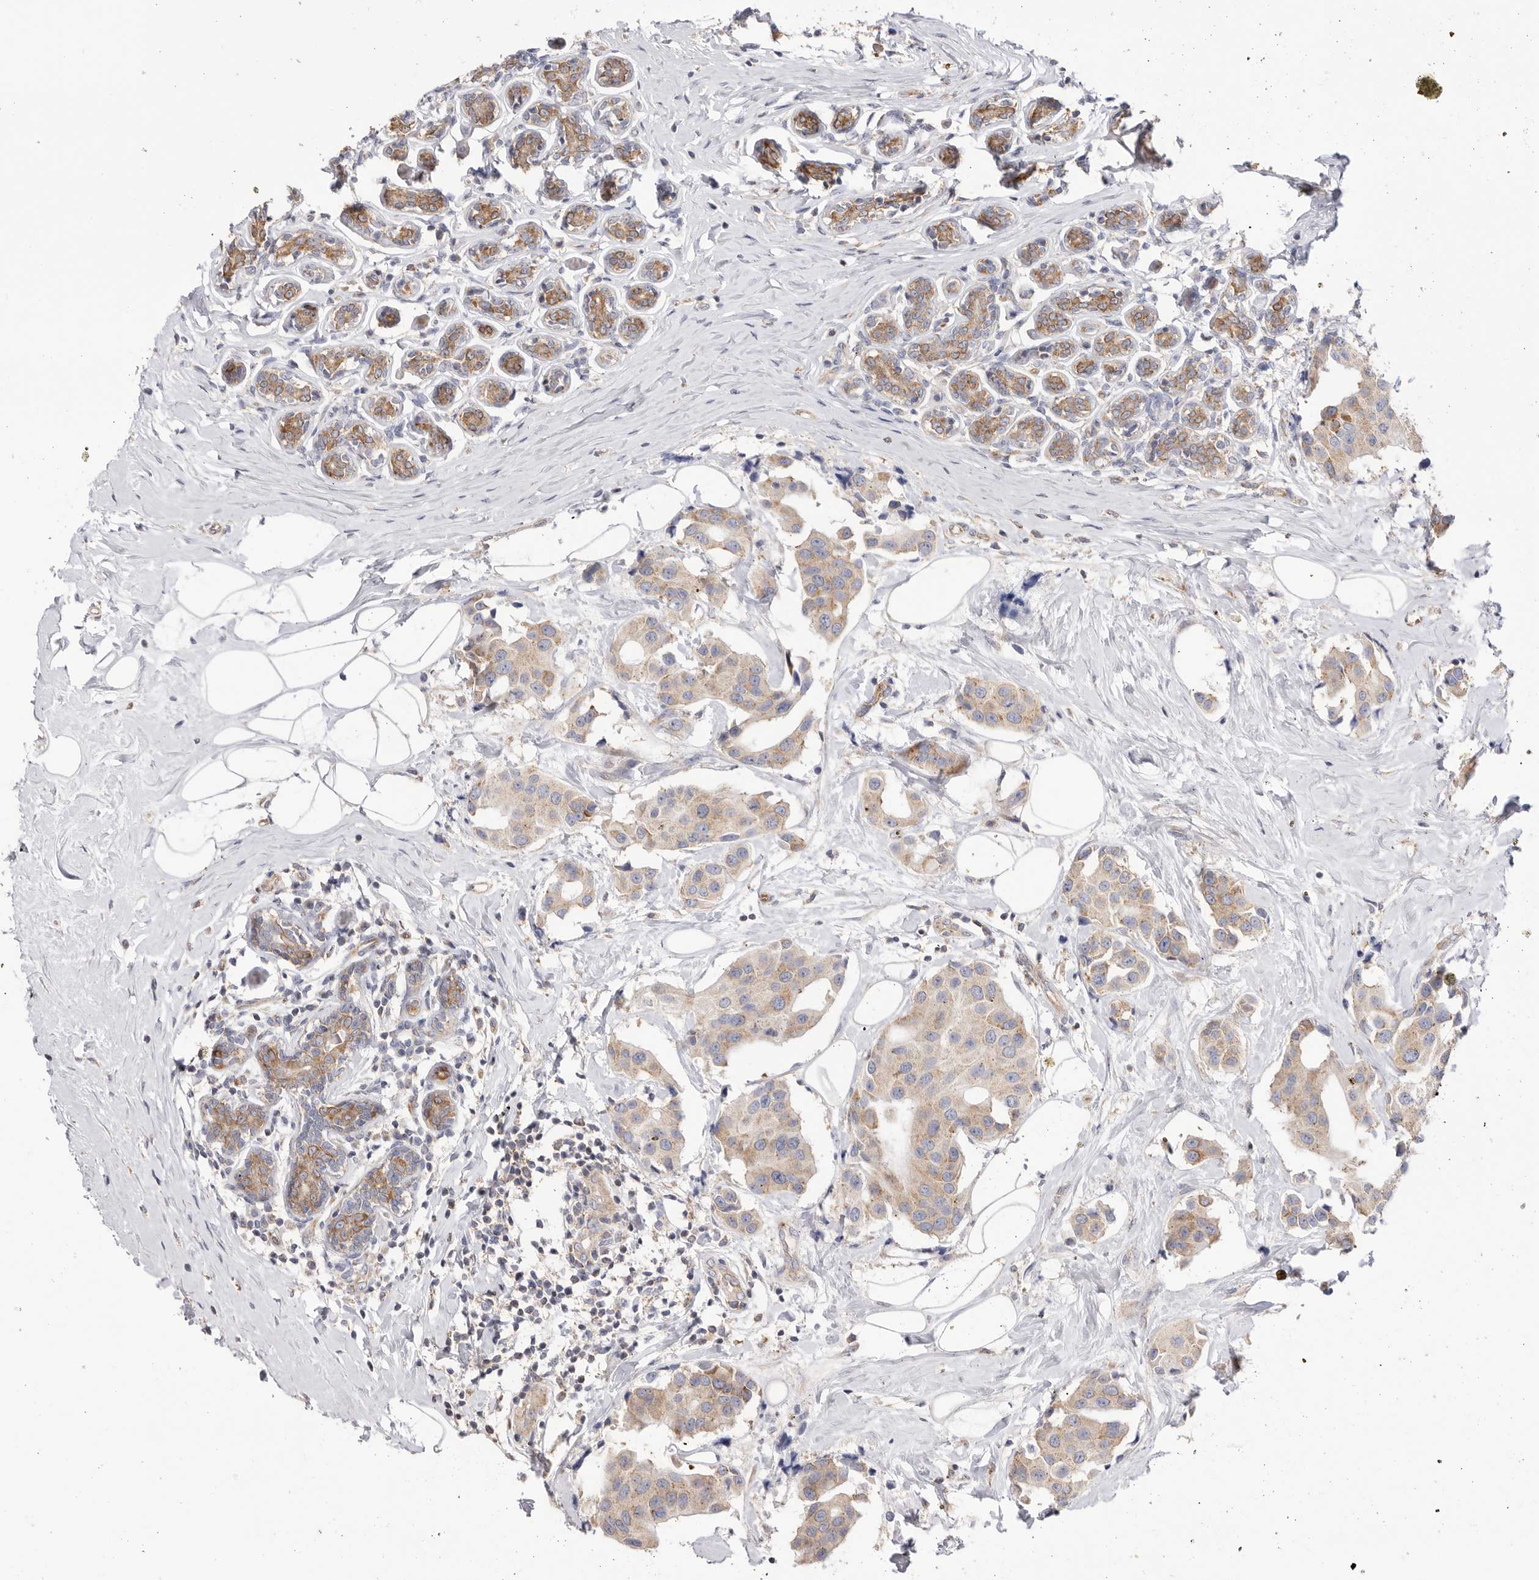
{"staining": {"intensity": "moderate", "quantity": ">75%", "location": "cytoplasmic/membranous"}, "tissue": "breast cancer", "cell_type": "Tumor cells", "image_type": "cancer", "snomed": [{"axis": "morphology", "description": "Normal tissue, NOS"}, {"axis": "morphology", "description": "Duct carcinoma"}, {"axis": "topography", "description": "Breast"}], "caption": "A brown stain shows moderate cytoplasmic/membranous staining of a protein in human breast cancer tumor cells. The staining was performed using DAB, with brown indicating positive protein expression. Nuclei are stained blue with hematoxylin.", "gene": "SERBP1", "patient": {"sex": "female", "age": 39}}